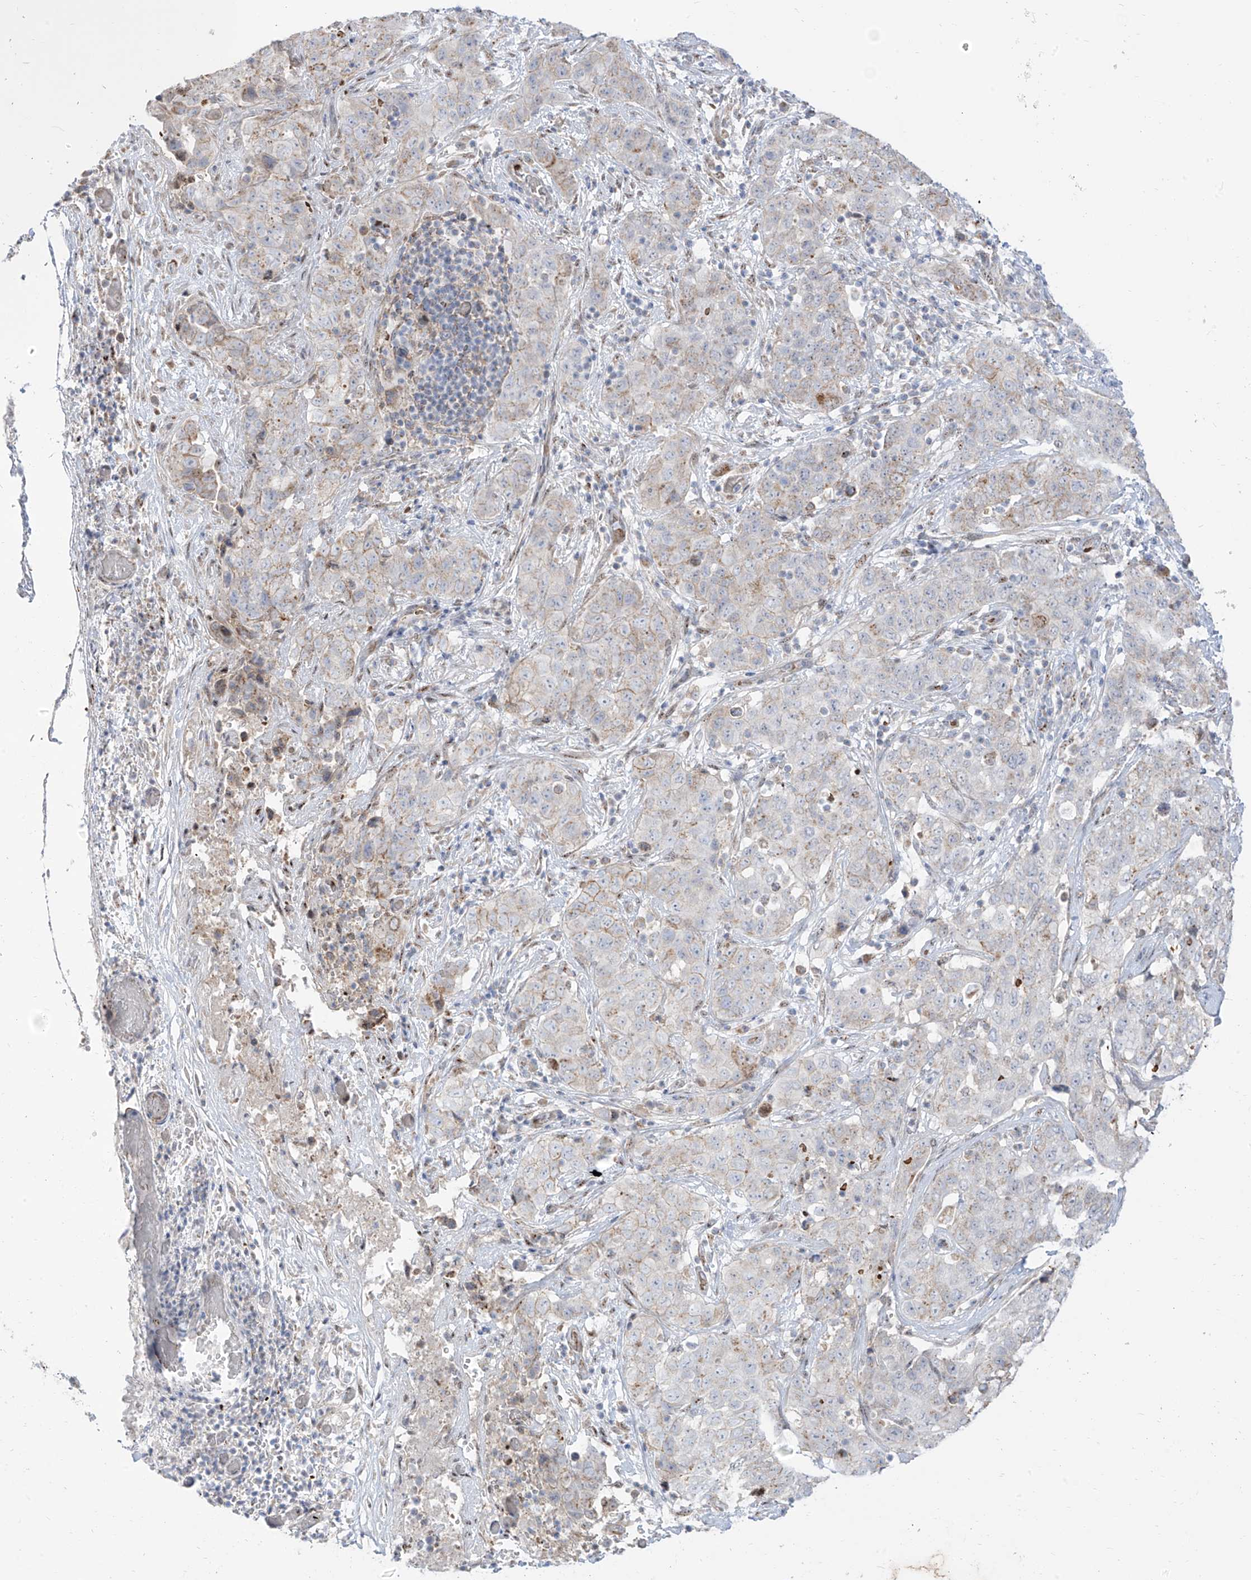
{"staining": {"intensity": "weak", "quantity": "<25%", "location": "cytoplasmic/membranous"}, "tissue": "stomach cancer", "cell_type": "Tumor cells", "image_type": "cancer", "snomed": [{"axis": "morphology", "description": "Normal tissue, NOS"}, {"axis": "morphology", "description": "Adenocarcinoma, NOS"}, {"axis": "topography", "description": "Lymph node"}, {"axis": "topography", "description": "Stomach"}], "caption": "The histopathology image demonstrates no significant positivity in tumor cells of adenocarcinoma (stomach).", "gene": "ARHGEF40", "patient": {"sex": "male", "age": 48}}